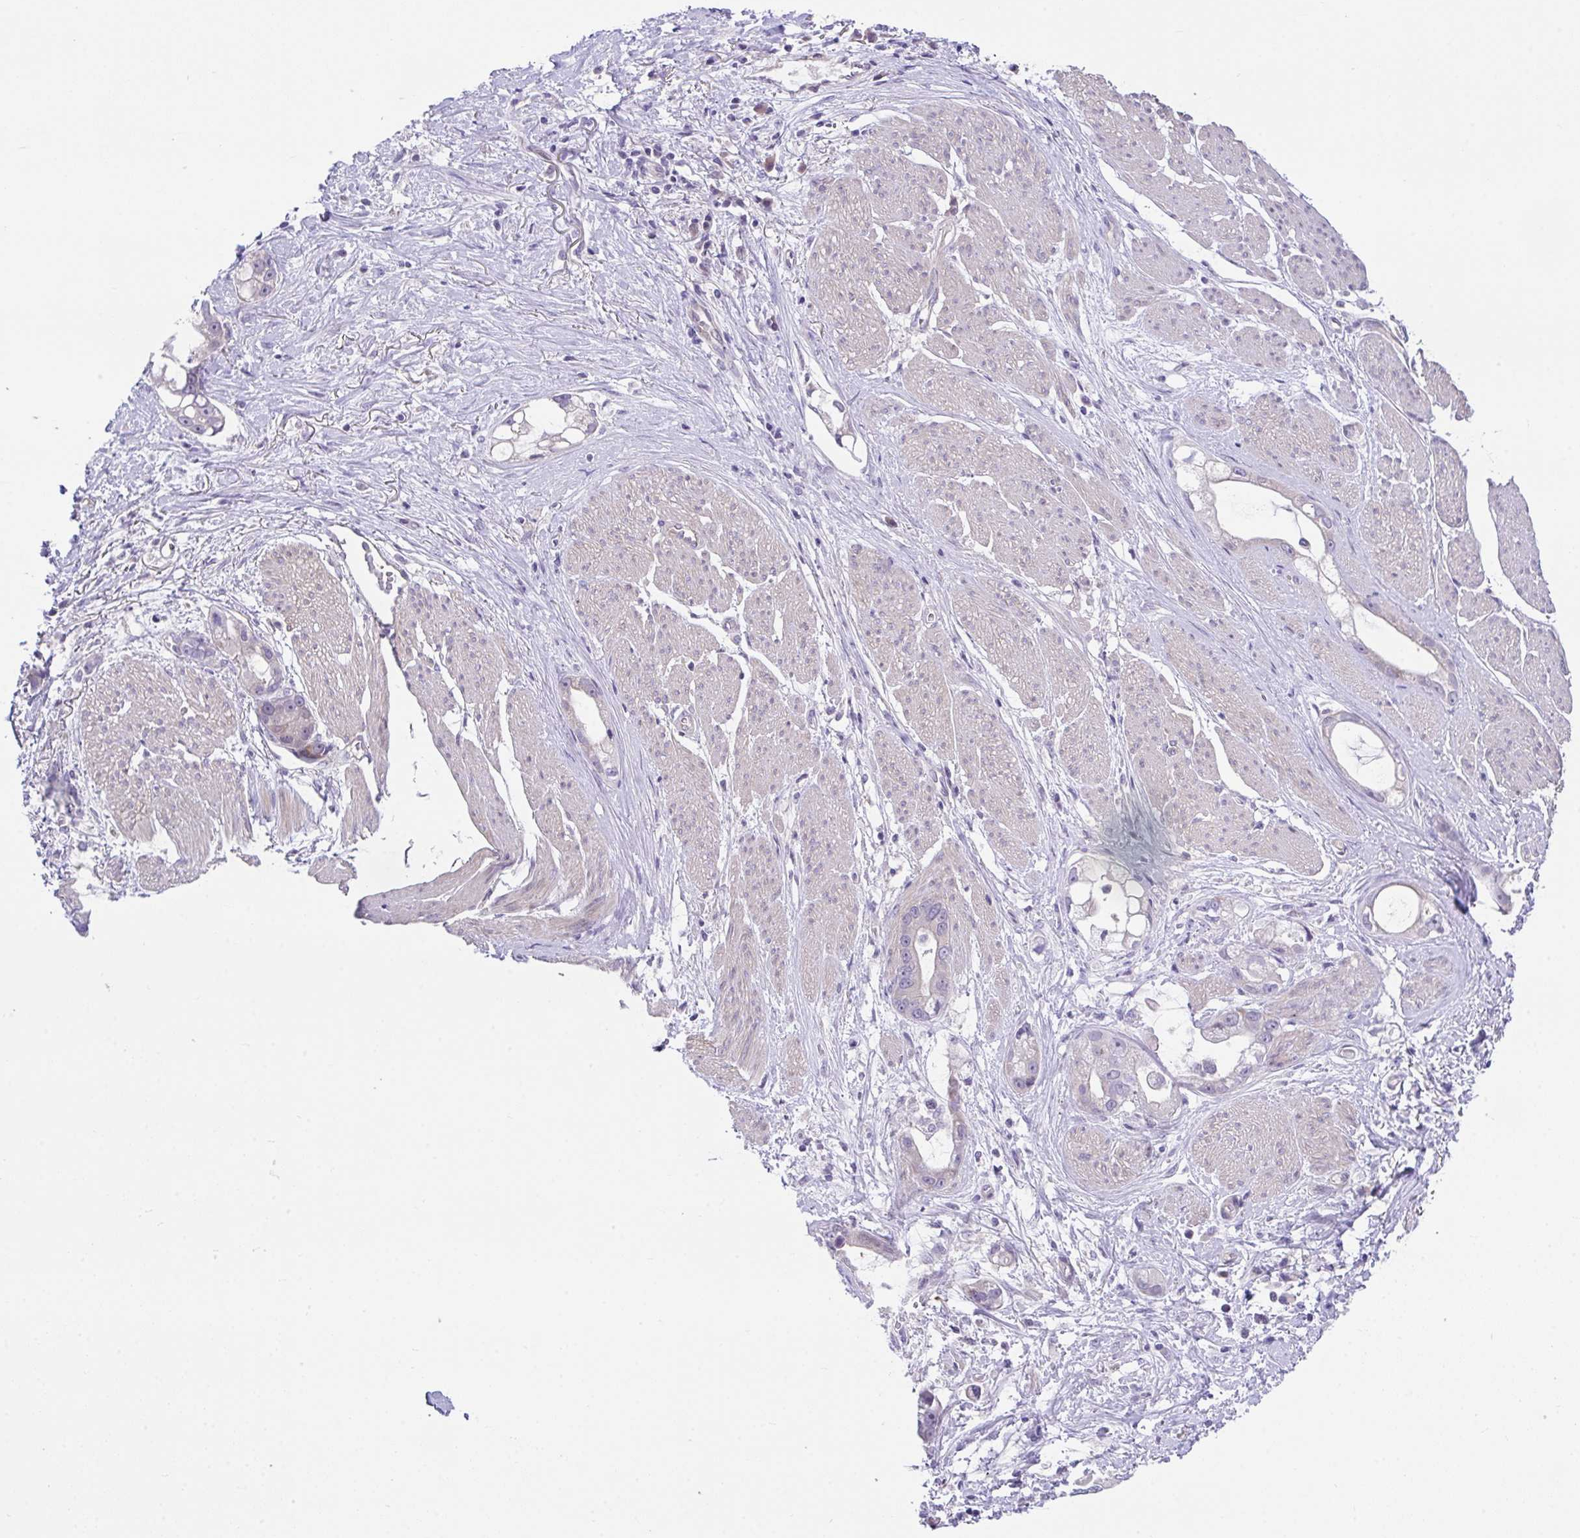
{"staining": {"intensity": "negative", "quantity": "none", "location": "none"}, "tissue": "stomach cancer", "cell_type": "Tumor cells", "image_type": "cancer", "snomed": [{"axis": "morphology", "description": "Adenocarcinoma, NOS"}, {"axis": "topography", "description": "Stomach"}], "caption": "This micrograph is of stomach adenocarcinoma stained with immunohistochemistry (IHC) to label a protein in brown with the nuclei are counter-stained blue. There is no staining in tumor cells.", "gene": "RHOXF1", "patient": {"sex": "male", "age": 55}}